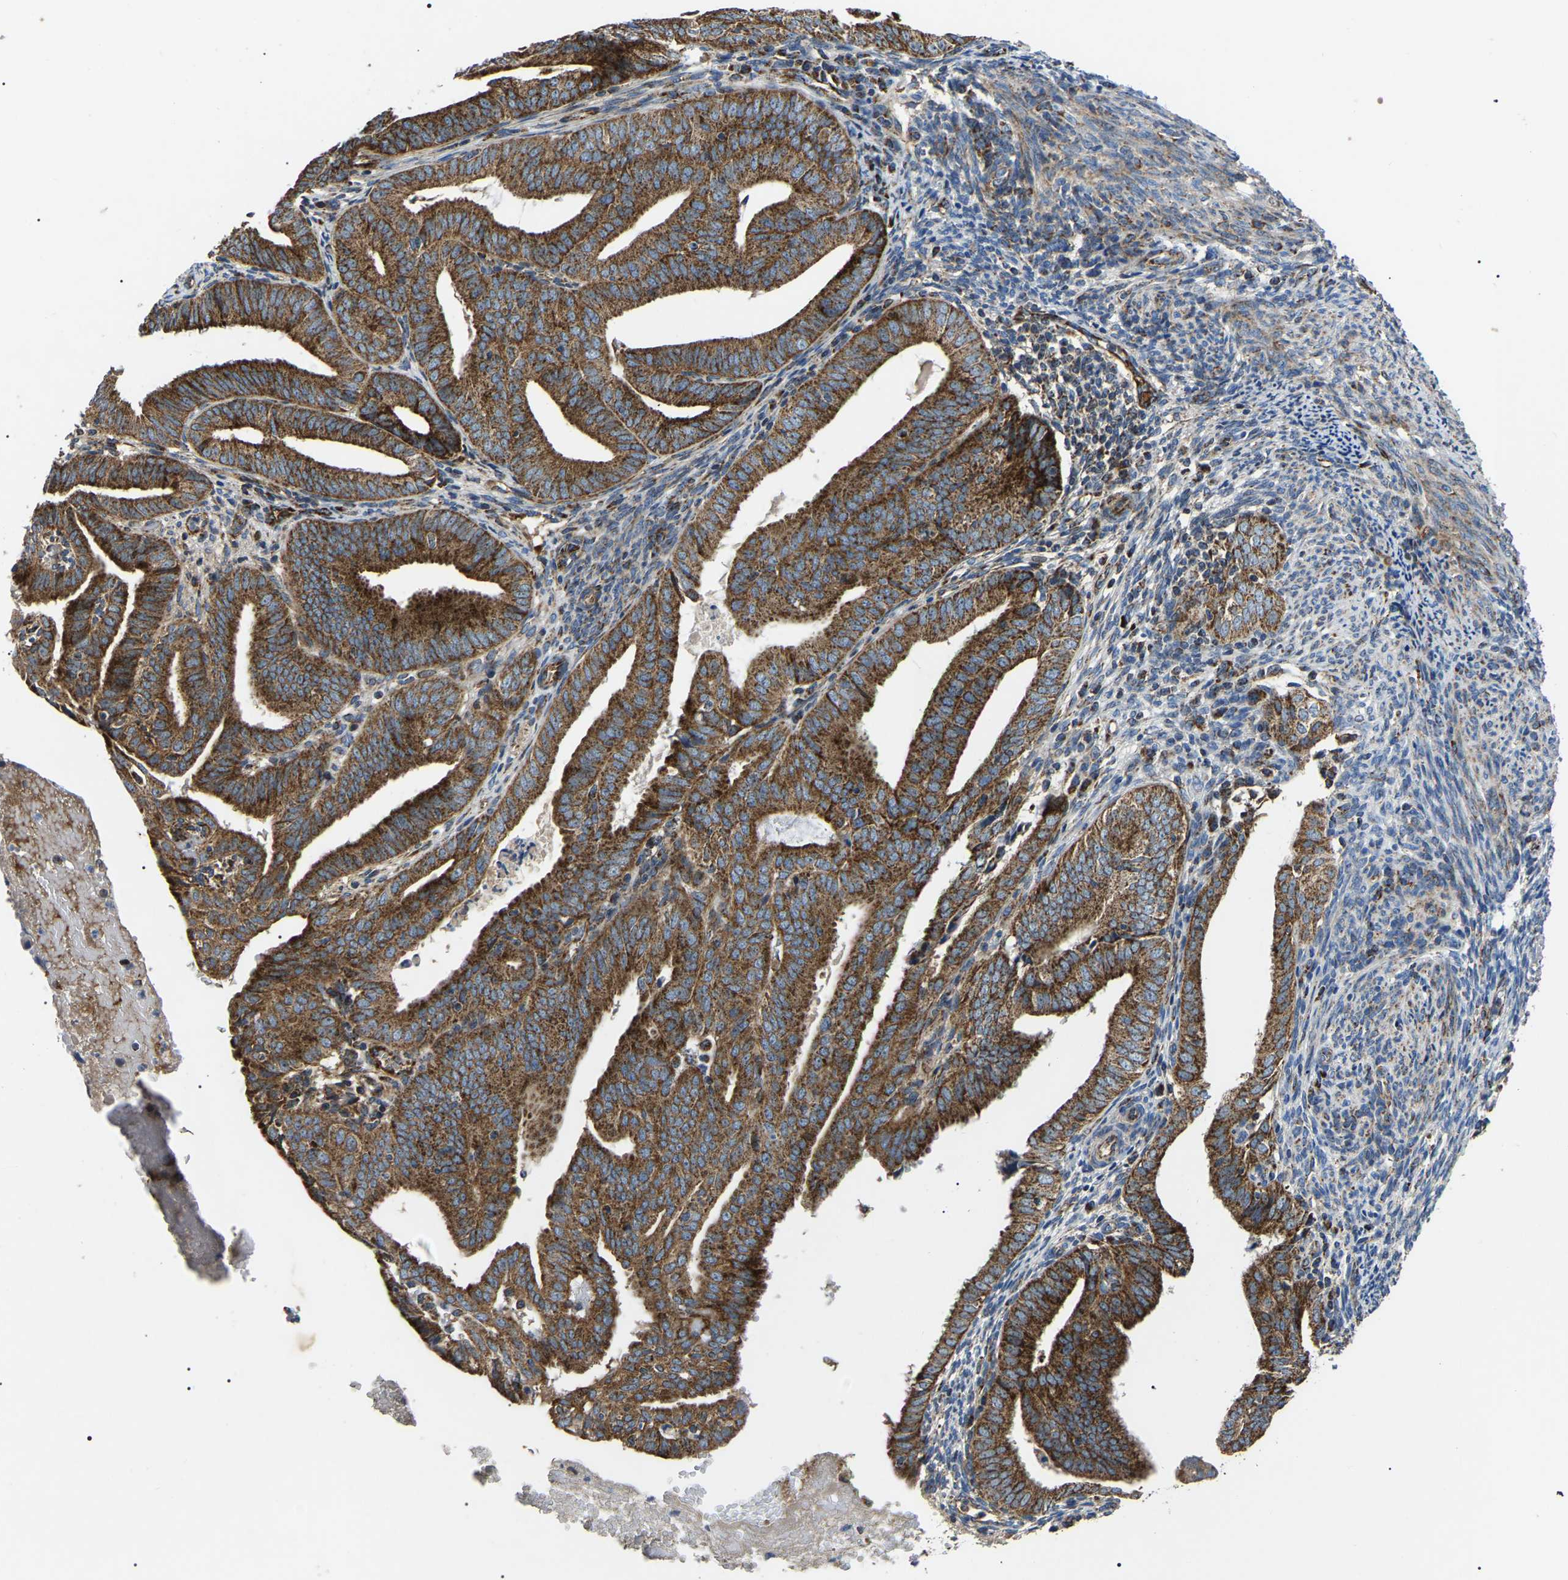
{"staining": {"intensity": "strong", "quantity": ">75%", "location": "cytoplasmic/membranous"}, "tissue": "endometrial cancer", "cell_type": "Tumor cells", "image_type": "cancer", "snomed": [{"axis": "morphology", "description": "Adenocarcinoma, NOS"}, {"axis": "topography", "description": "Endometrium"}], "caption": "A brown stain highlights strong cytoplasmic/membranous positivity of a protein in human endometrial adenocarcinoma tumor cells.", "gene": "PPM1E", "patient": {"sex": "female", "age": 58}}